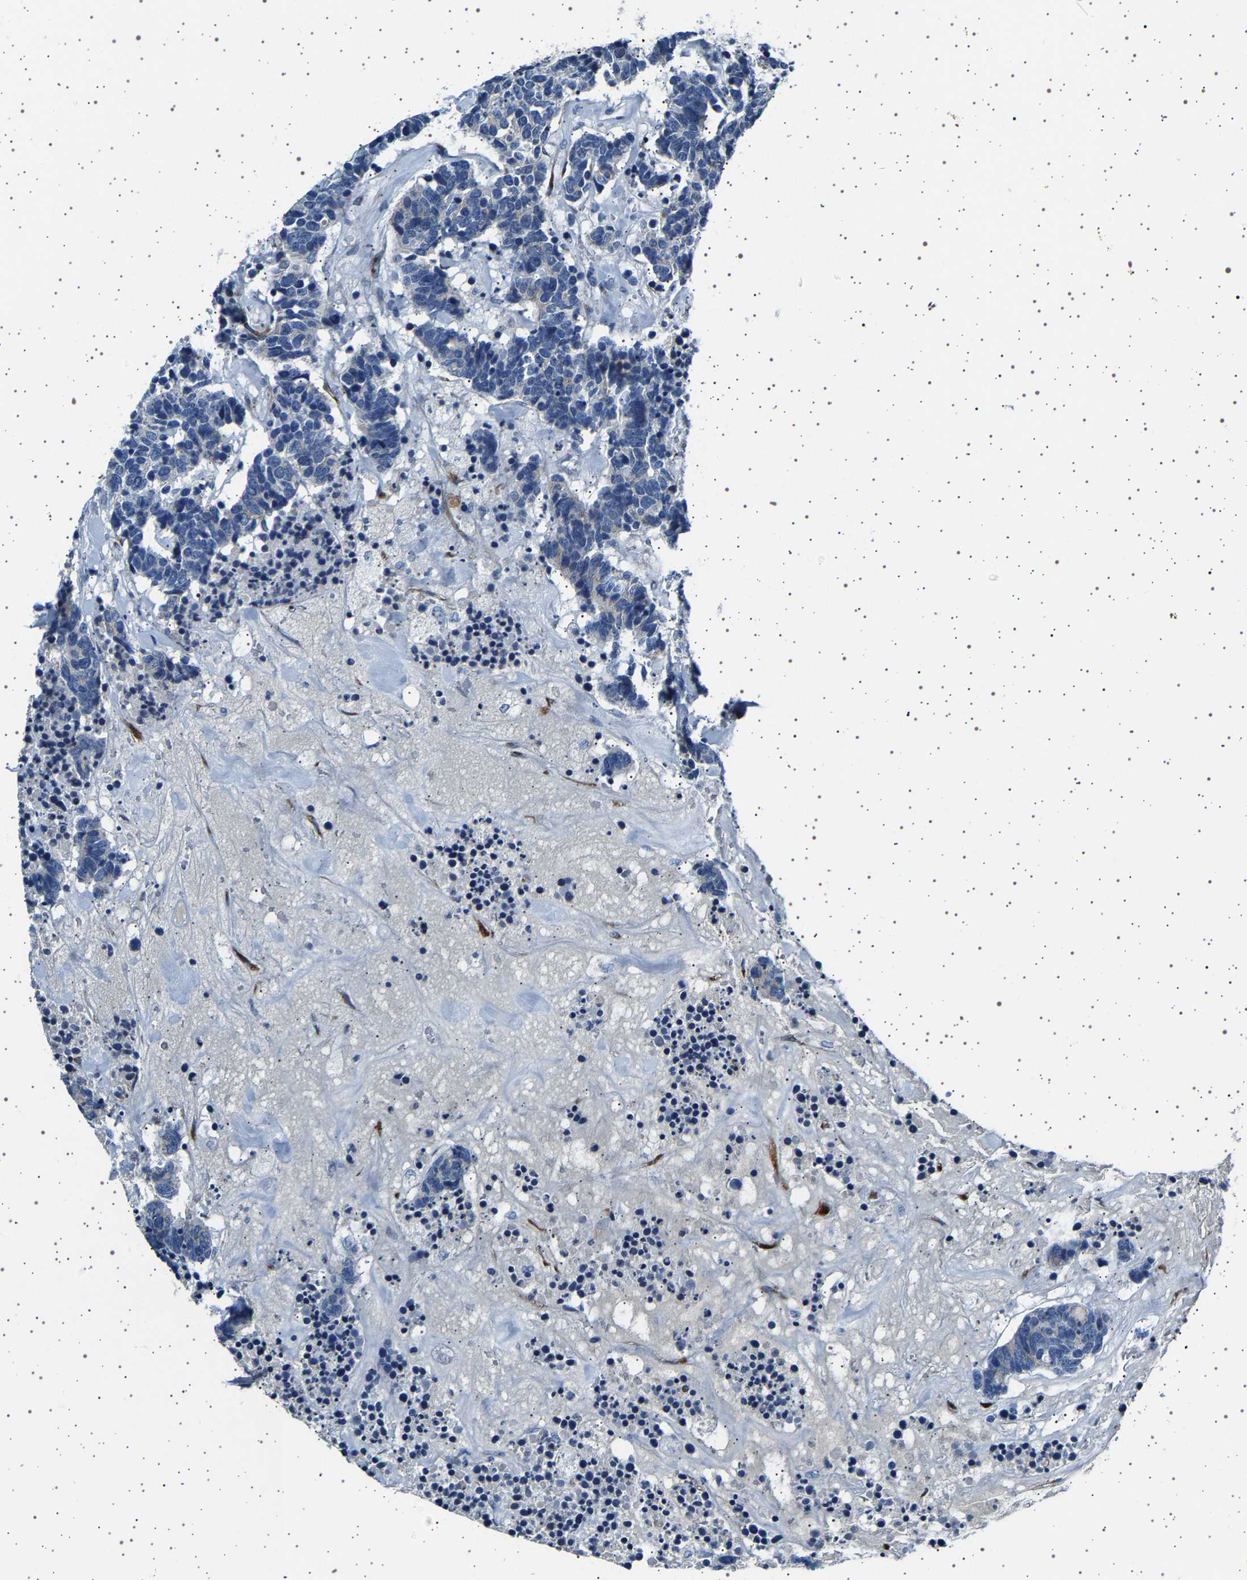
{"staining": {"intensity": "negative", "quantity": "none", "location": "none"}, "tissue": "carcinoid", "cell_type": "Tumor cells", "image_type": "cancer", "snomed": [{"axis": "morphology", "description": "Carcinoma, NOS"}, {"axis": "morphology", "description": "Carcinoid, malignant, NOS"}, {"axis": "topography", "description": "Urinary bladder"}], "caption": "An IHC photomicrograph of carcinoid is shown. There is no staining in tumor cells of carcinoid. (Brightfield microscopy of DAB (3,3'-diaminobenzidine) immunohistochemistry (IHC) at high magnification).", "gene": "FTCD", "patient": {"sex": "male", "age": 57}}